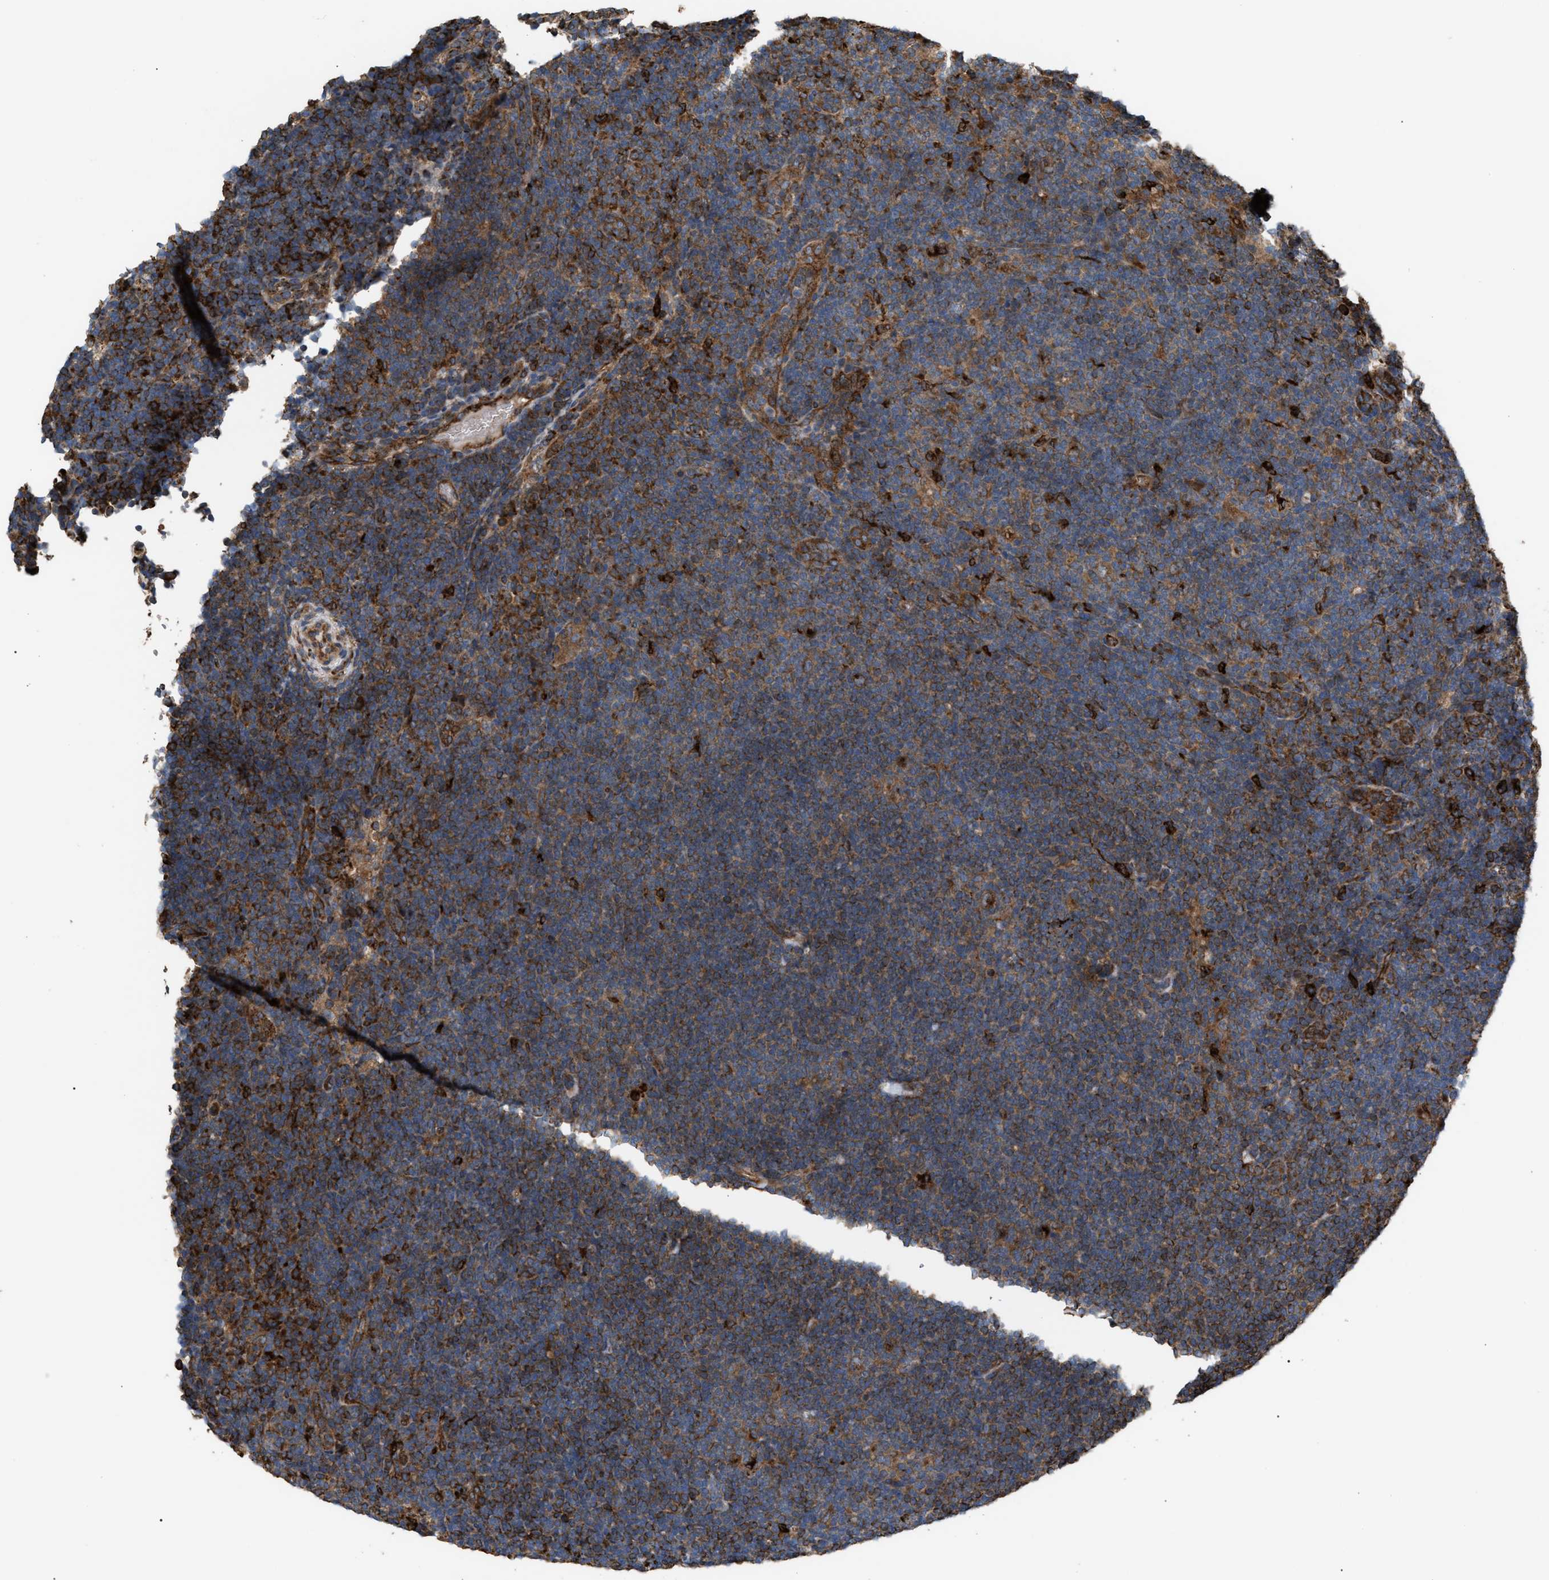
{"staining": {"intensity": "strong", "quantity": ">75%", "location": "cytoplasmic/membranous"}, "tissue": "lymphoma", "cell_type": "Tumor cells", "image_type": "cancer", "snomed": [{"axis": "morphology", "description": "Hodgkin's disease, NOS"}, {"axis": "topography", "description": "Lymph node"}], "caption": "Hodgkin's disease was stained to show a protein in brown. There is high levels of strong cytoplasmic/membranous positivity in about >75% of tumor cells.", "gene": "GCC1", "patient": {"sex": "female", "age": 57}}